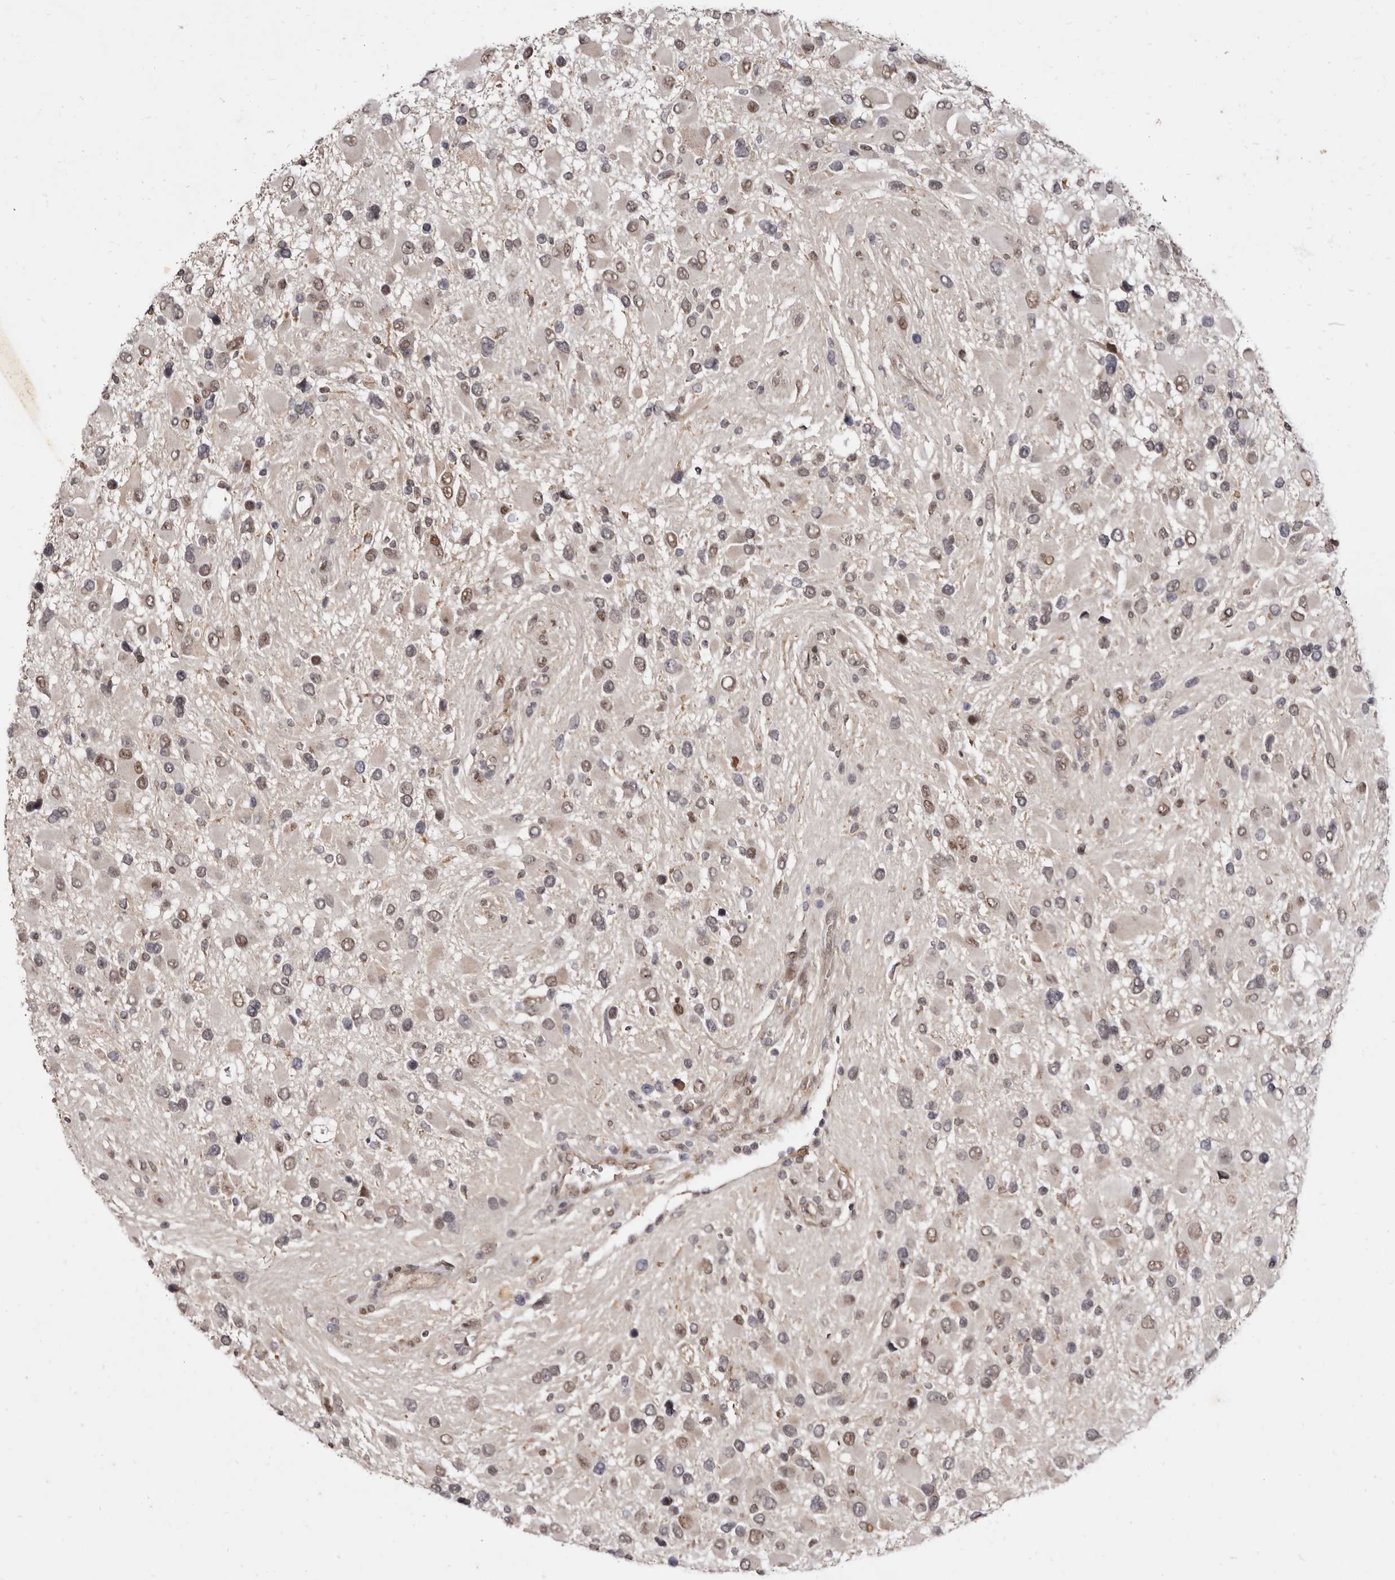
{"staining": {"intensity": "weak", "quantity": "<25%", "location": "nuclear"}, "tissue": "glioma", "cell_type": "Tumor cells", "image_type": "cancer", "snomed": [{"axis": "morphology", "description": "Glioma, malignant, High grade"}, {"axis": "topography", "description": "Brain"}], "caption": "A micrograph of human glioma is negative for staining in tumor cells.", "gene": "ZNF326", "patient": {"sex": "male", "age": 53}}